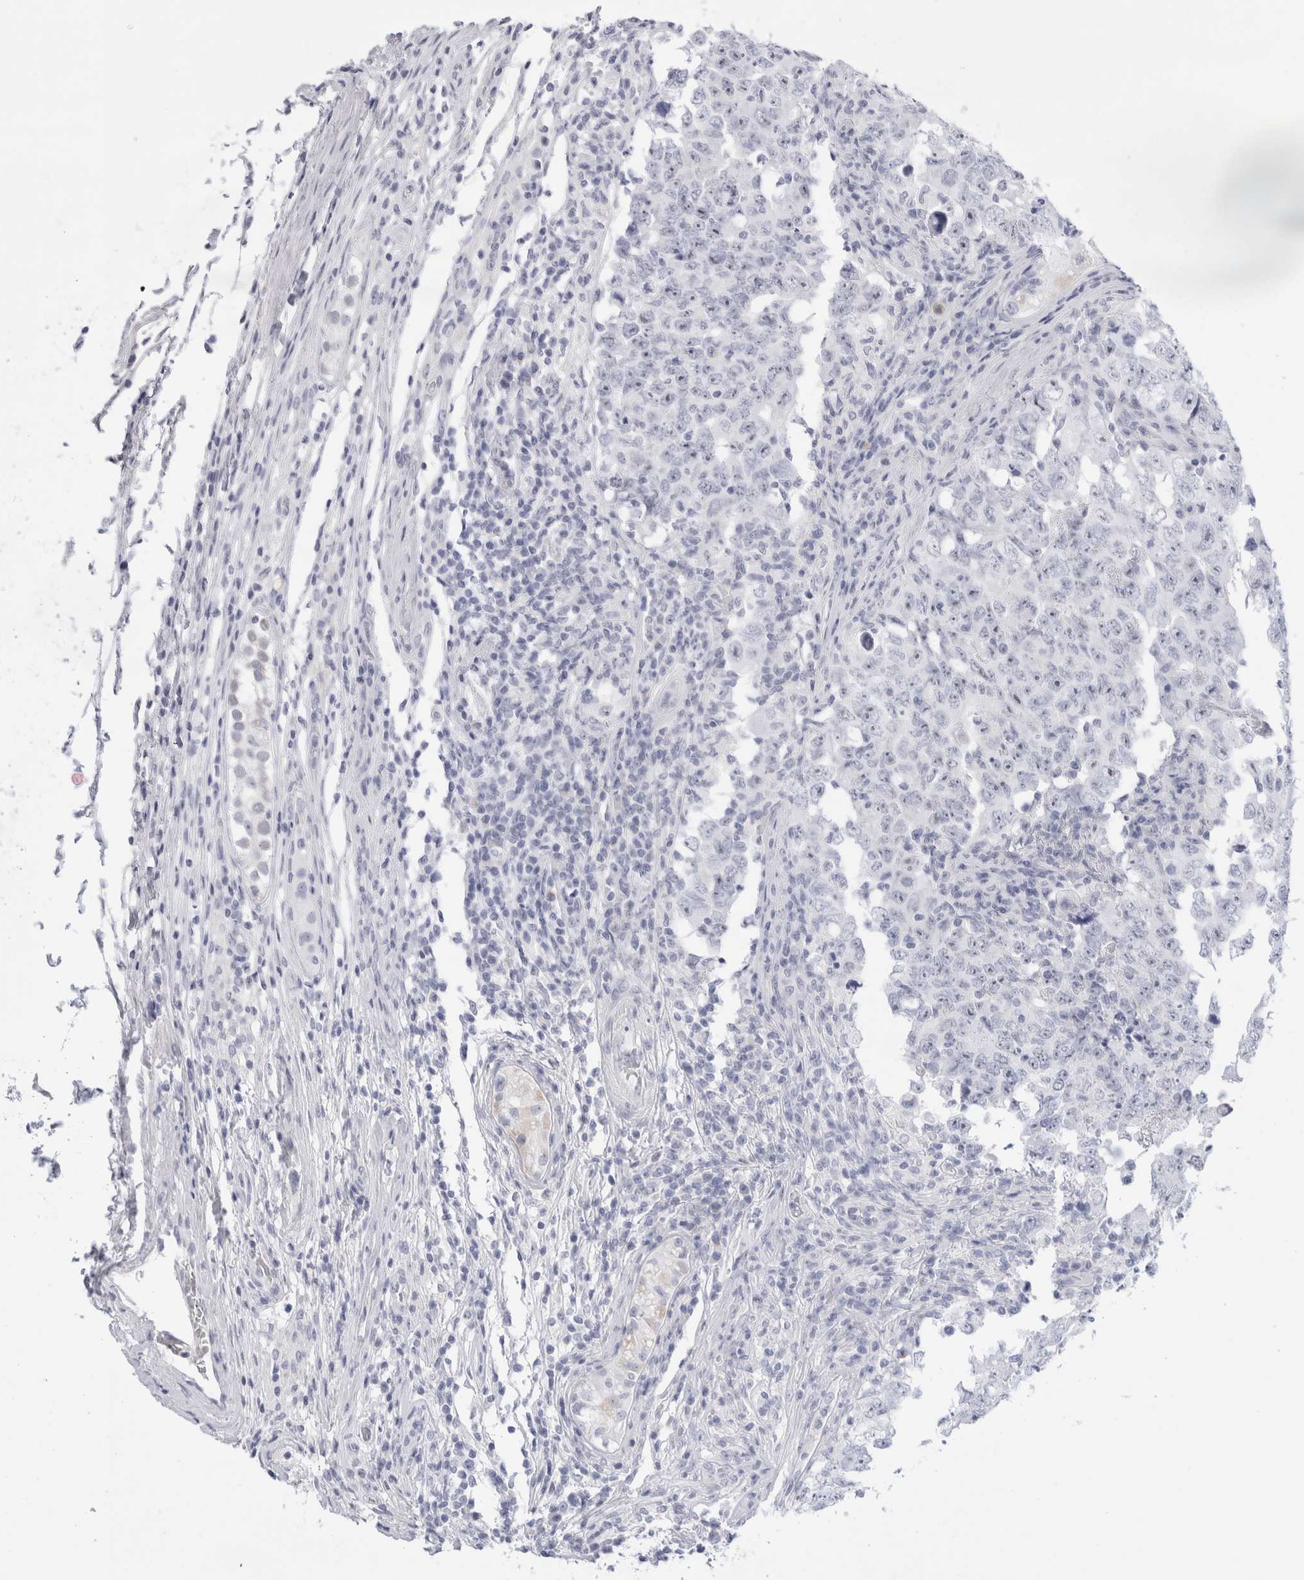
{"staining": {"intensity": "negative", "quantity": "none", "location": "none"}, "tissue": "testis cancer", "cell_type": "Tumor cells", "image_type": "cancer", "snomed": [{"axis": "morphology", "description": "Carcinoma, Embryonal, NOS"}, {"axis": "topography", "description": "Testis"}], "caption": "Immunohistochemistry (IHC) of human embryonal carcinoma (testis) reveals no staining in tumor cells. (DAB immunohistochemistry, high magnification).", "gene": "MUC15", "patient": {"sex": "male", "age": 26}}